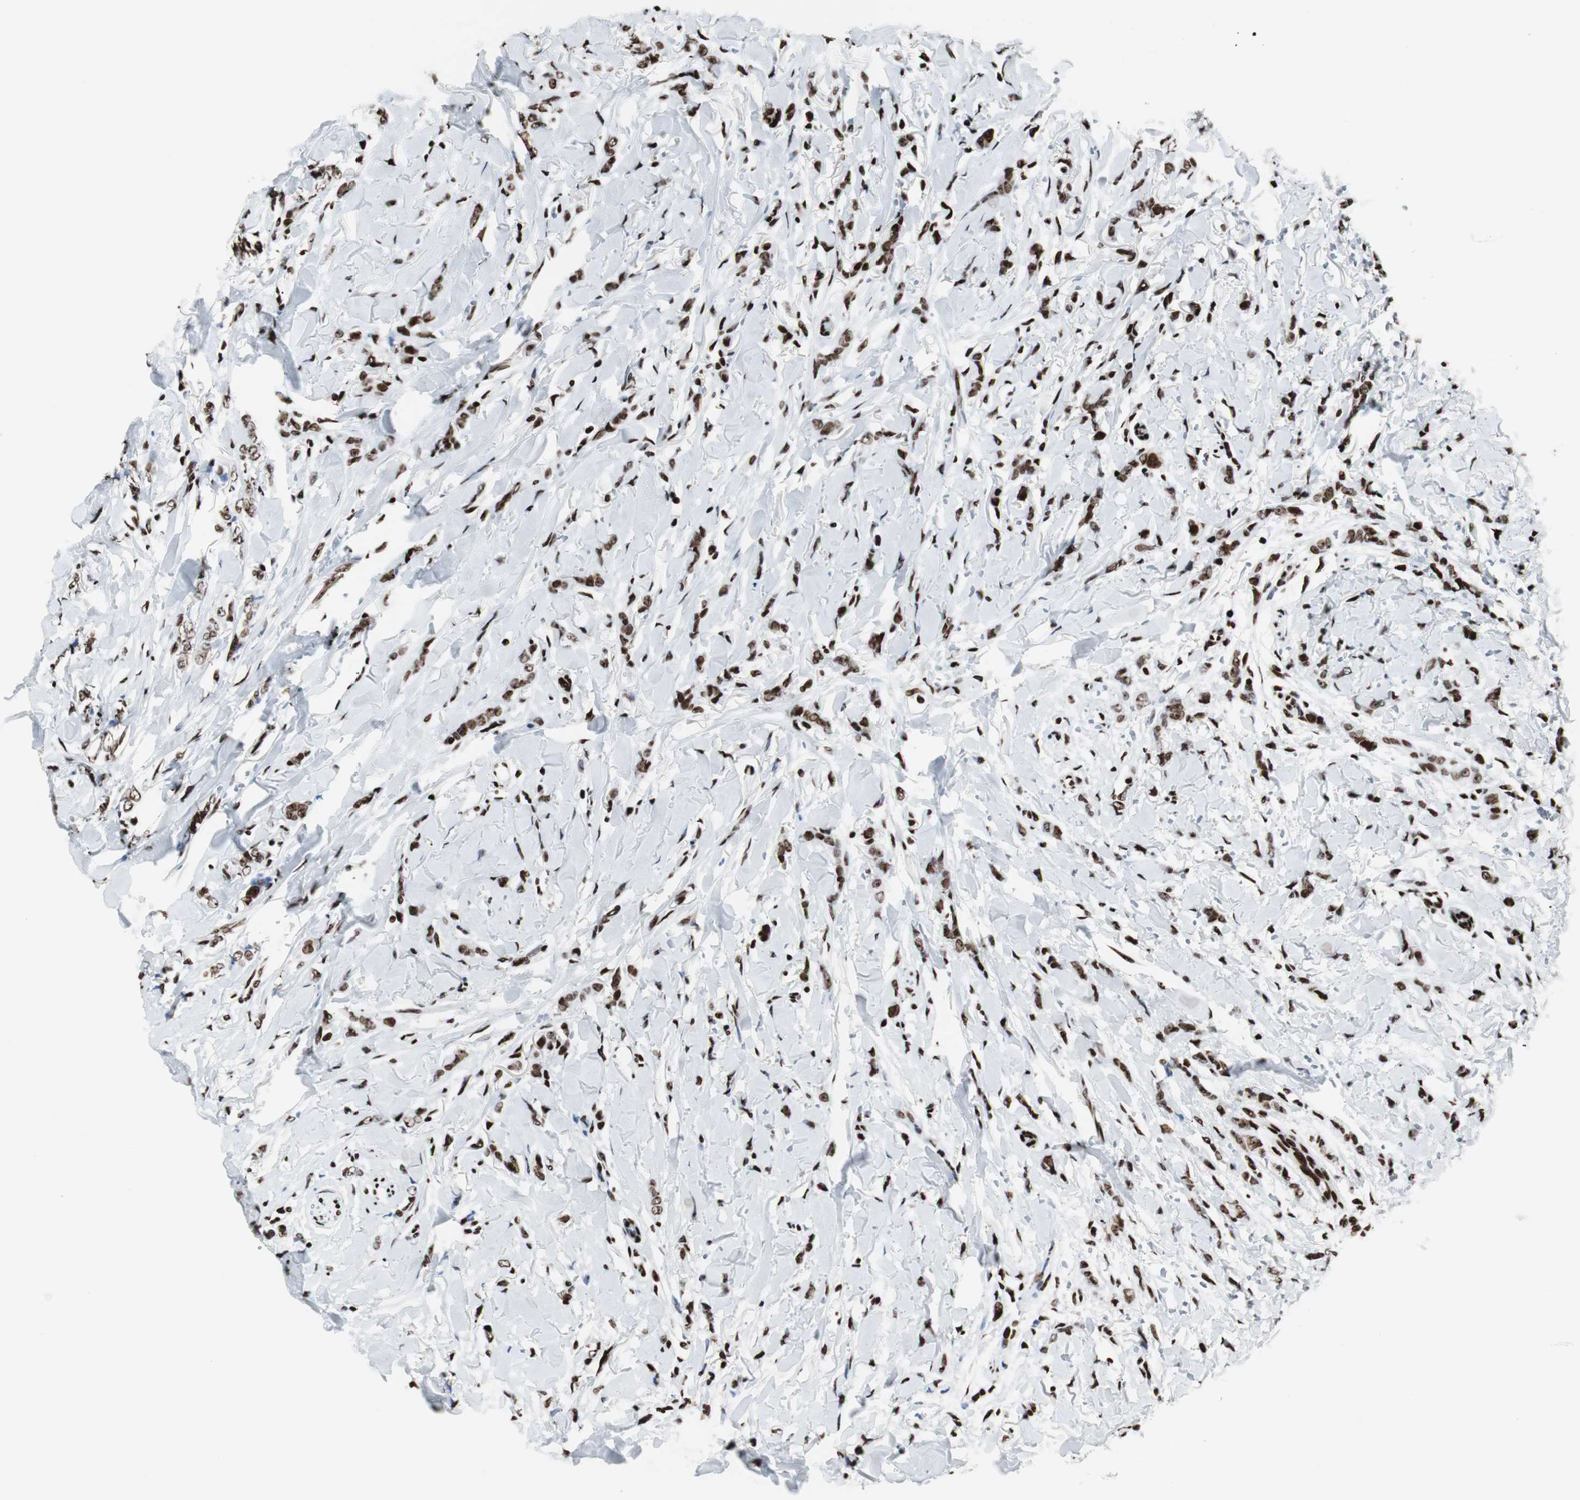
{"staining": {"intensity": "strong", "quantity": ">75%", "location": "nuclear"}, "tissue": "breast cancer", "cell_type": "Tumor cells", "image_type": "cancer", "snomed": [{"axis": "morphology", "description": "Lobular carcinoma"}, {"axis": "topography", "description": "Skin"}, {"axis": "topography", "description": "Breast"}], "caption": "There is high levels of strong nuclear staining in tumor cells of lobular carcinoma (breast), as demonstrated by immunohistochemical staining (brown color).", "gene": "NCL", "patient": {"sex": "female", "age": 46}}